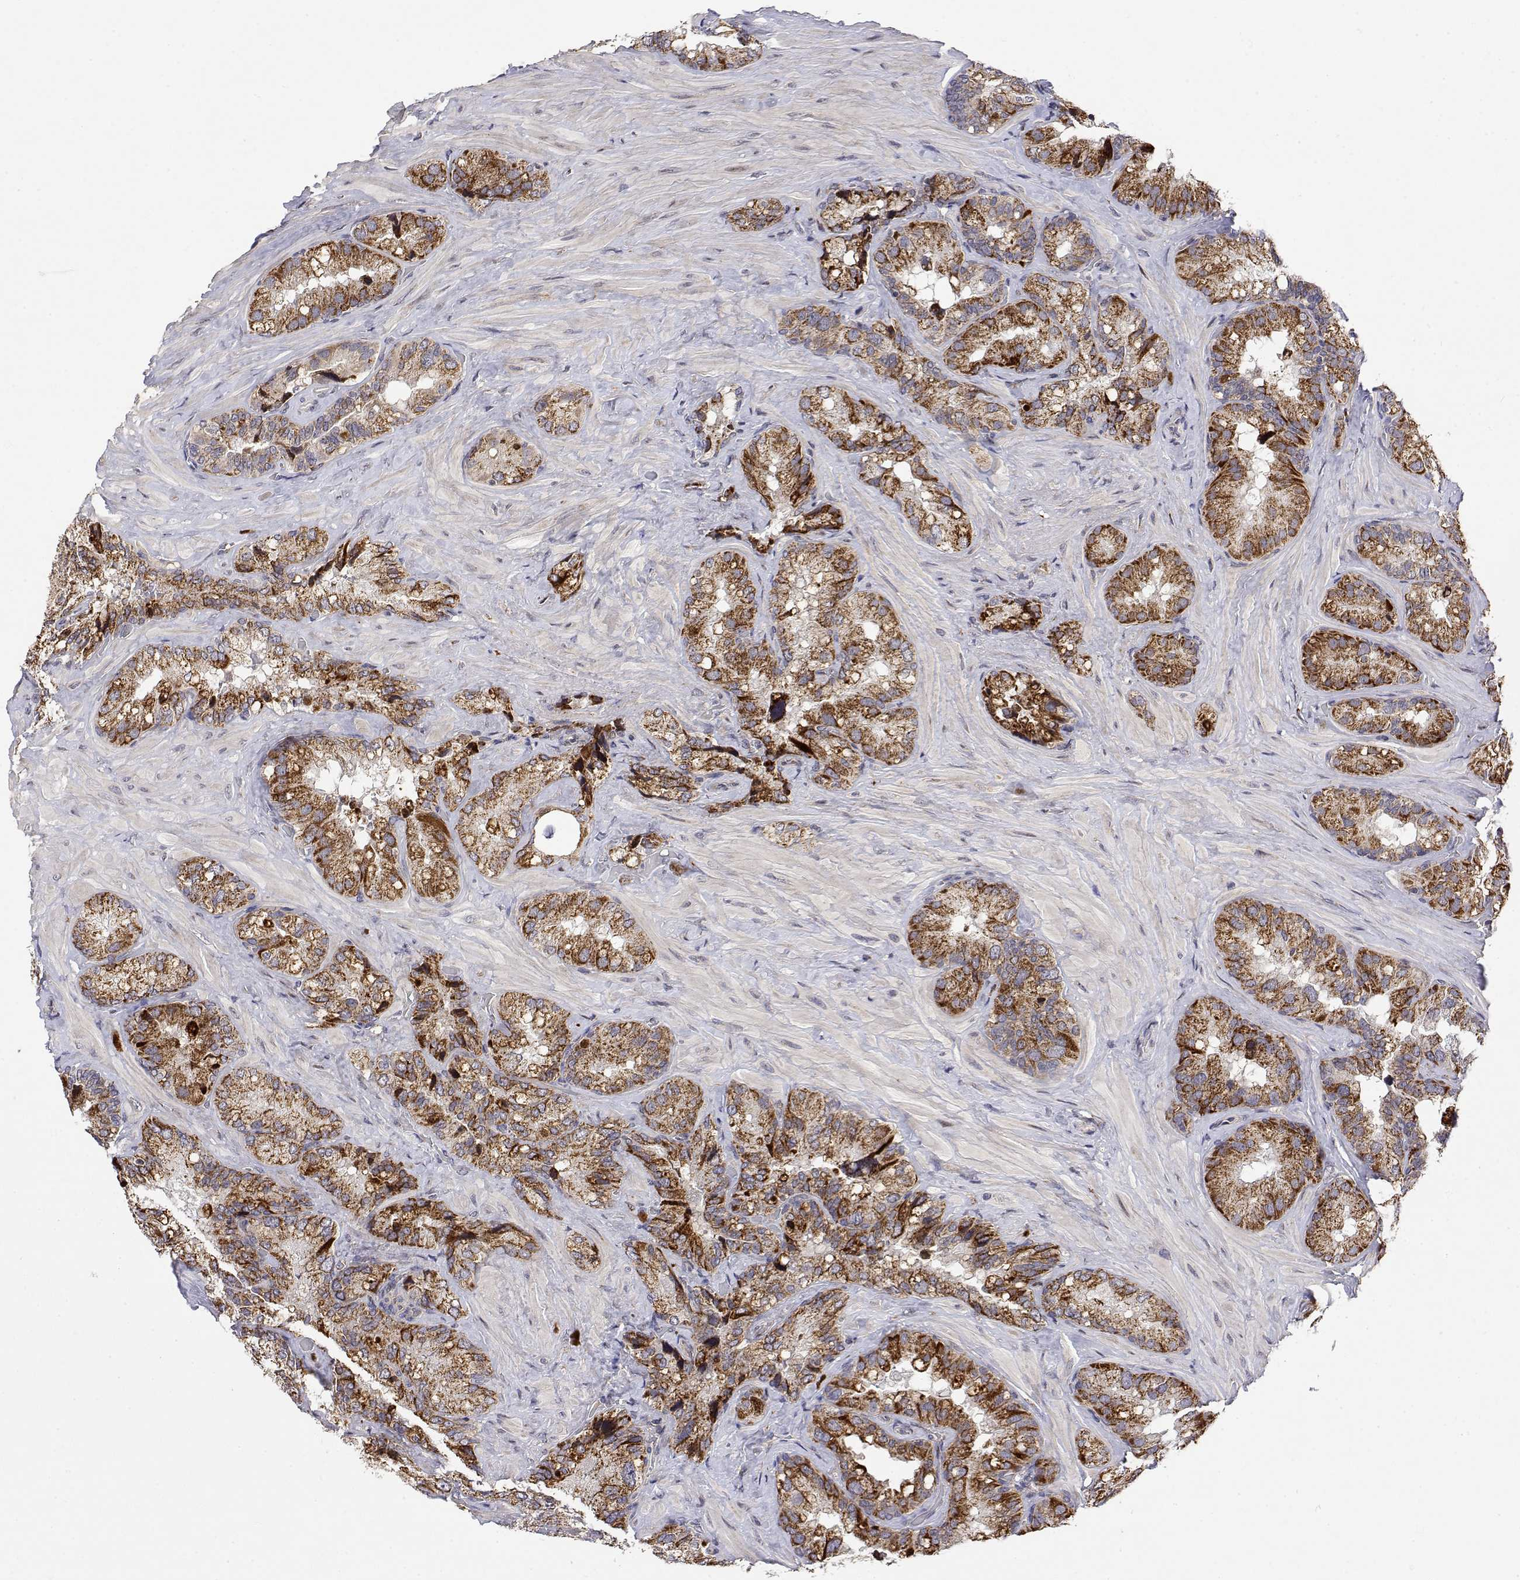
{"staining": {"intensity": "moderate", "quantity": ">75%", "location": "cytoplasmic/membranous"}, "tissue": "seminal vesicle", "cell_type": "Glandular cells", "image_type": "normal", "snomed": [{"axis": "morphology", "description": "Normal tissue, NOS"}, {"axis": "topography", "description": "Seminal veicle"}], "caption": "DAB immunohistochemical staining of normal human seminal vesicle exhibits moderate cytoplasmic/membranous protein positivity in about >75% of glandular cells.", "gene": "GADD45GIP1", "patient": {"sex": "male", "age": 60}}